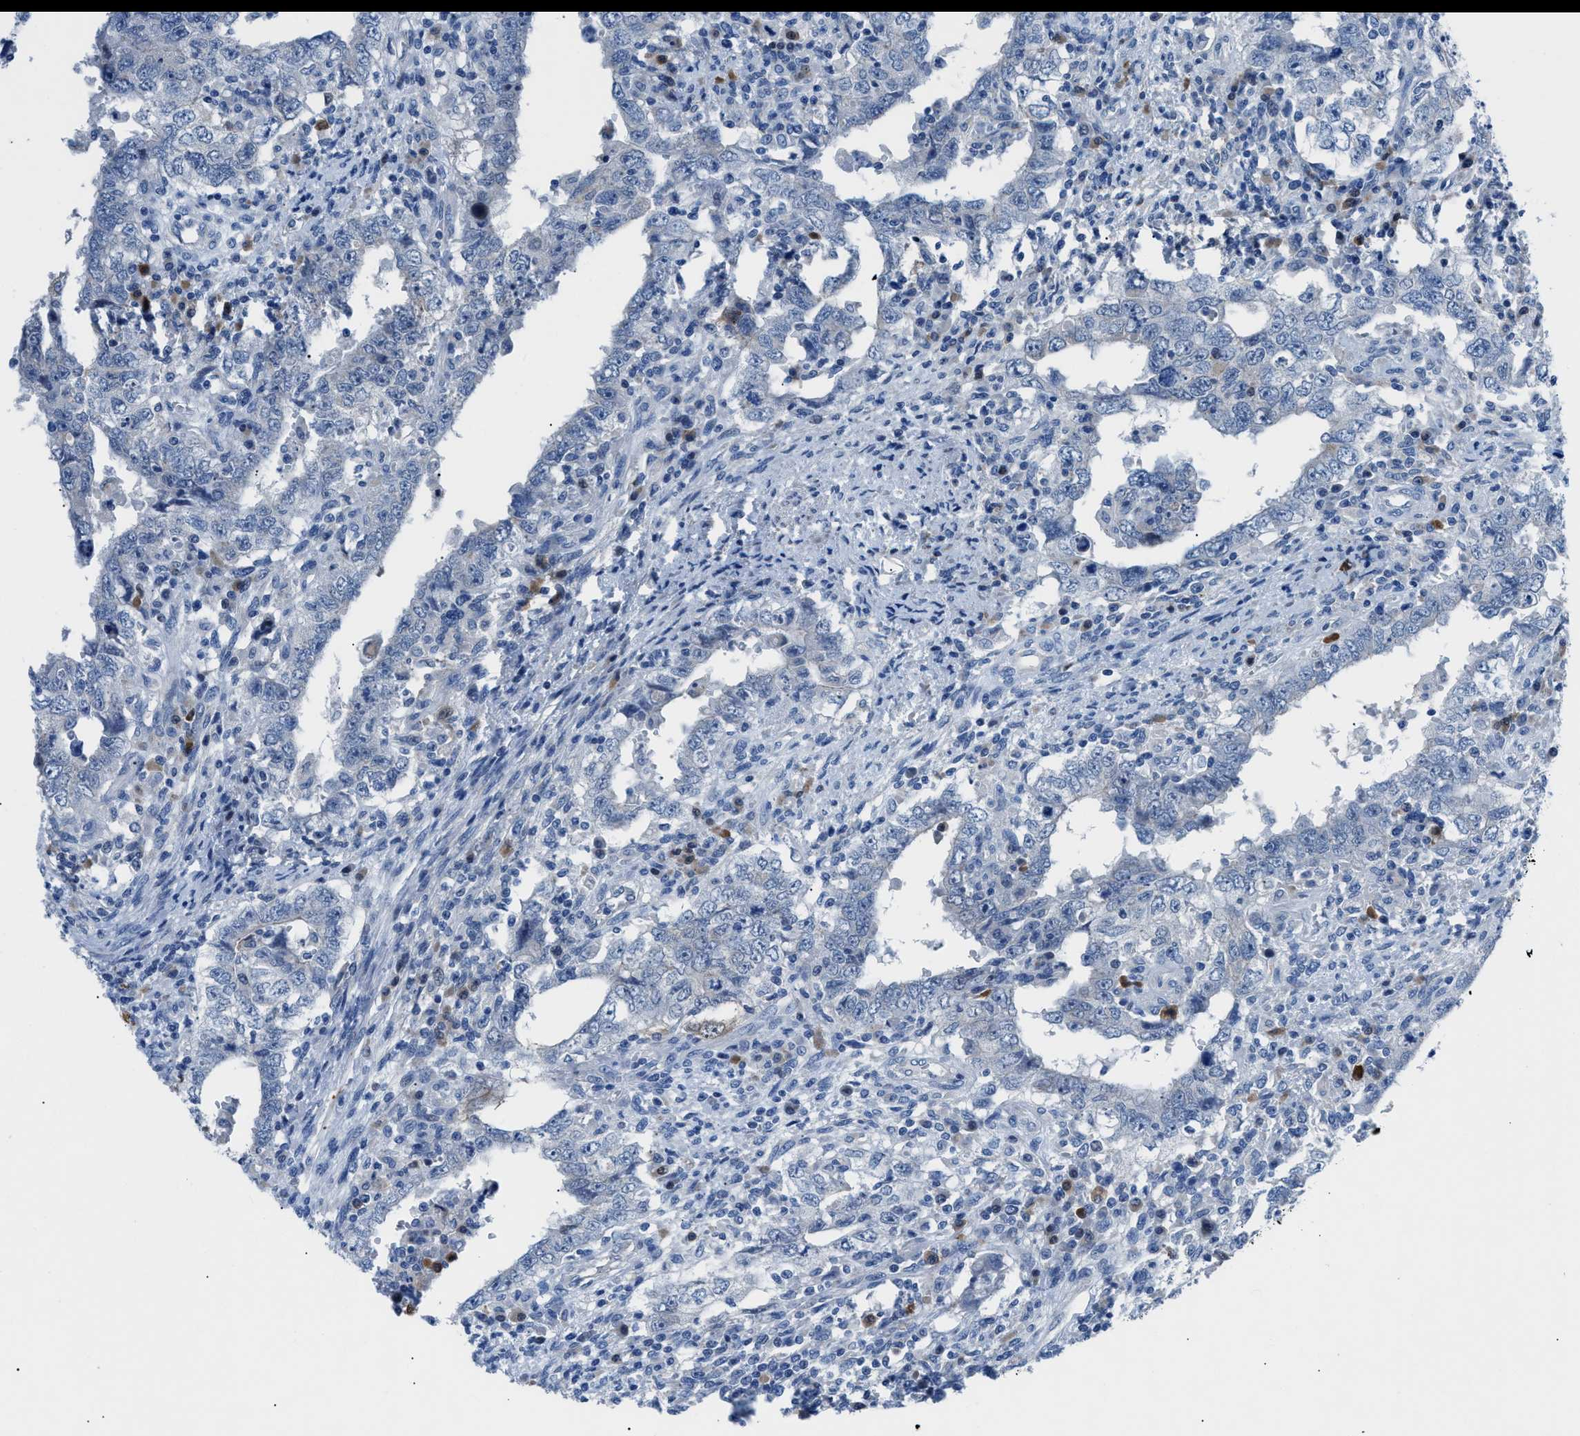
{"staining": {"intensity": "negative", "quantity": "none", "location": "none"}, "tissue": "testis cancer", "cell_type": "Tumor cells", "image_type": "cancer", "snomed": [{"axis": "morphology", "description": "Carcinoma, Embryonal, NOS"}, {"axis": "topography", "description": "Testis"}], "caption": "Embryonal carcinoma (testis) stained for a protein using immunohistochemistry exhibits no expression tumor cells.", "gene": "UAP1", "patient": {"sex": "male", "age": 26}}